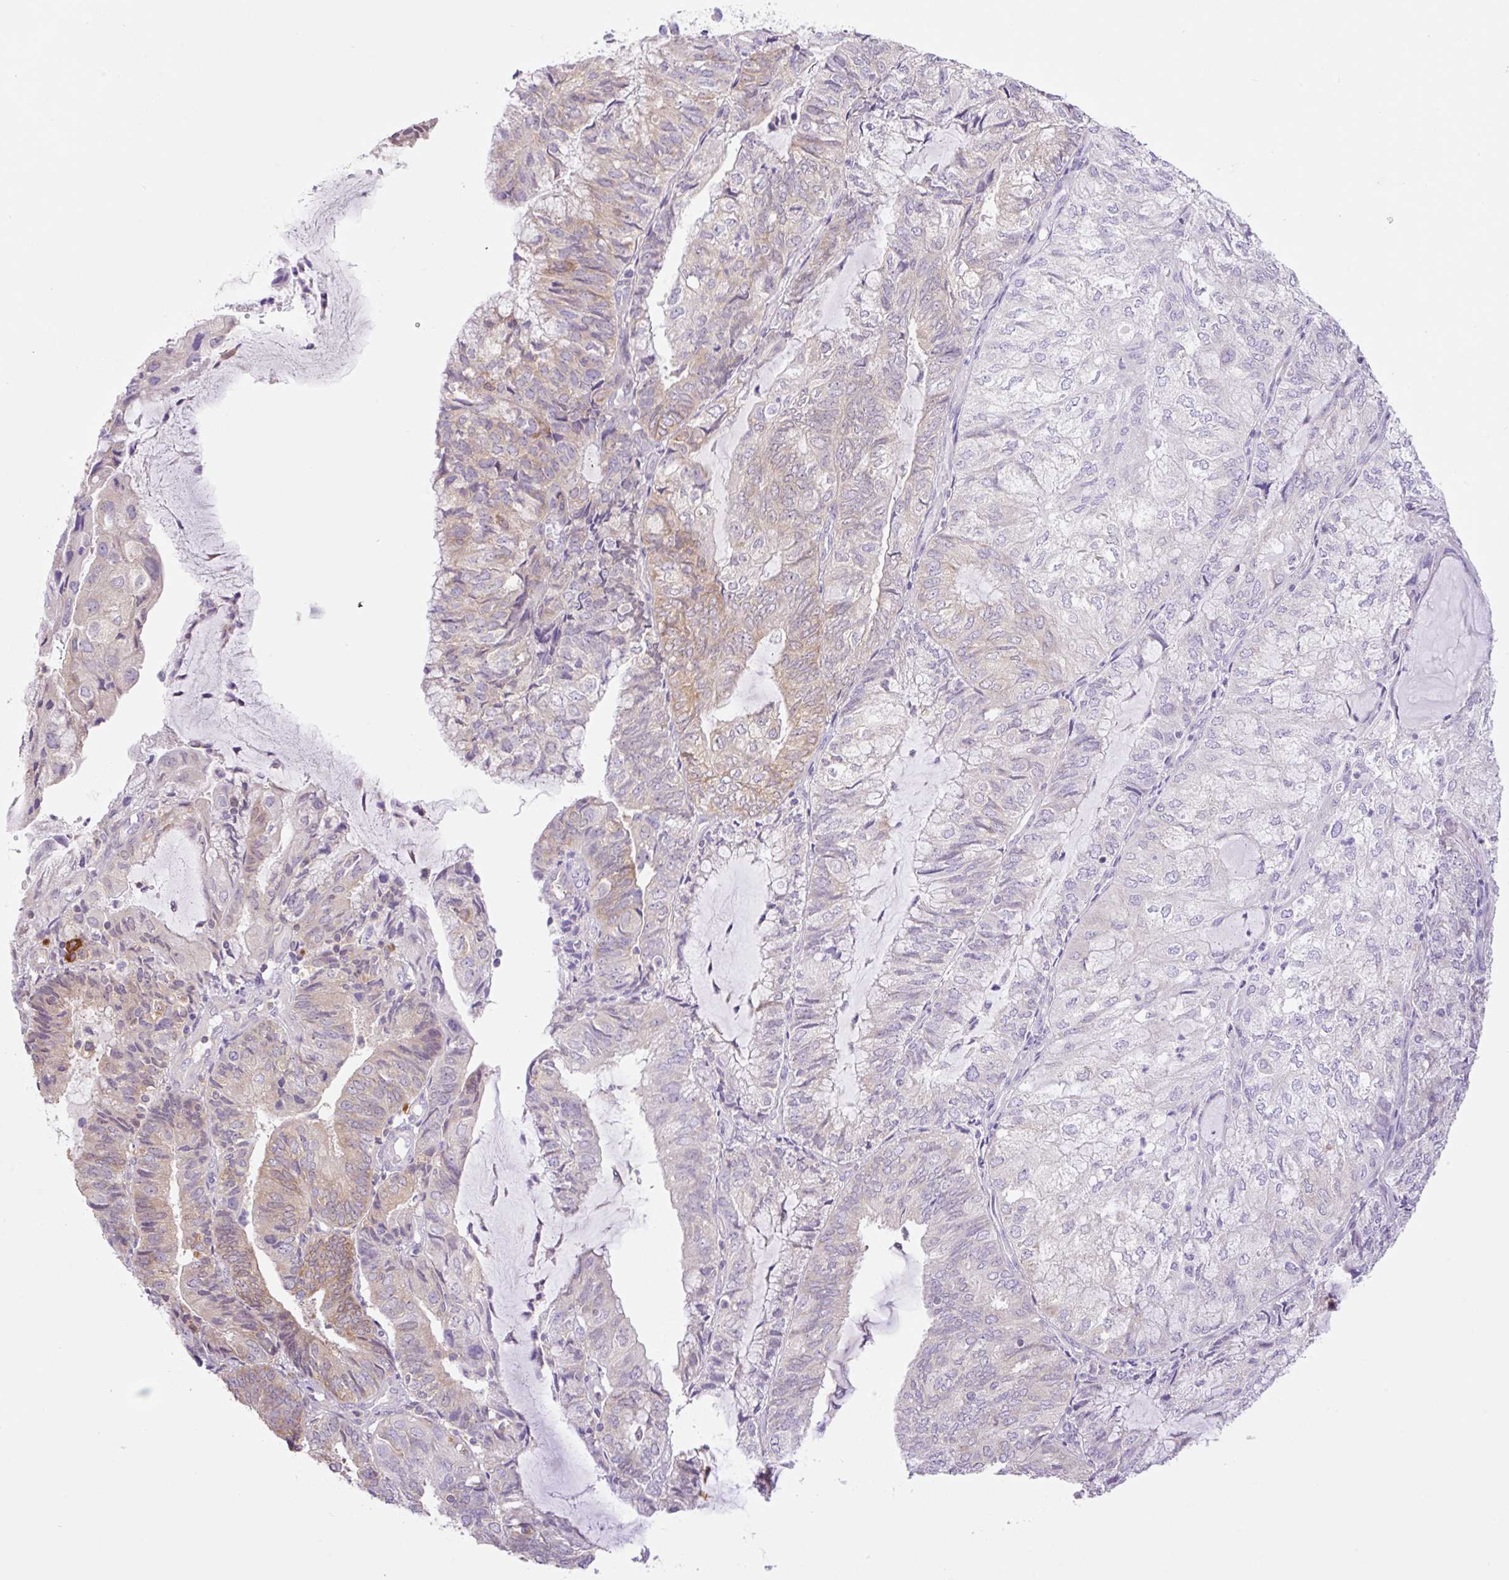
{"staining": {"intensity": "weak", "quantity": "<25%", "location": "cytoplasmic/membranous"}, "tissue": "endometrial cancer", "cell_type": "Tumor cells", "image_type": "cancer", "snomed": [{"axis": "morphology", "description": "Adenocarcinoma, NOS"}, {"axis": "topography", "description": "Endometrium"}], "caption": "Tumor cells are negative for brown protein staining in endometrial cancer (adenocarcinoma).", "gene": "CAMK2B", "patient": {"sex": "female", "age": 81}}